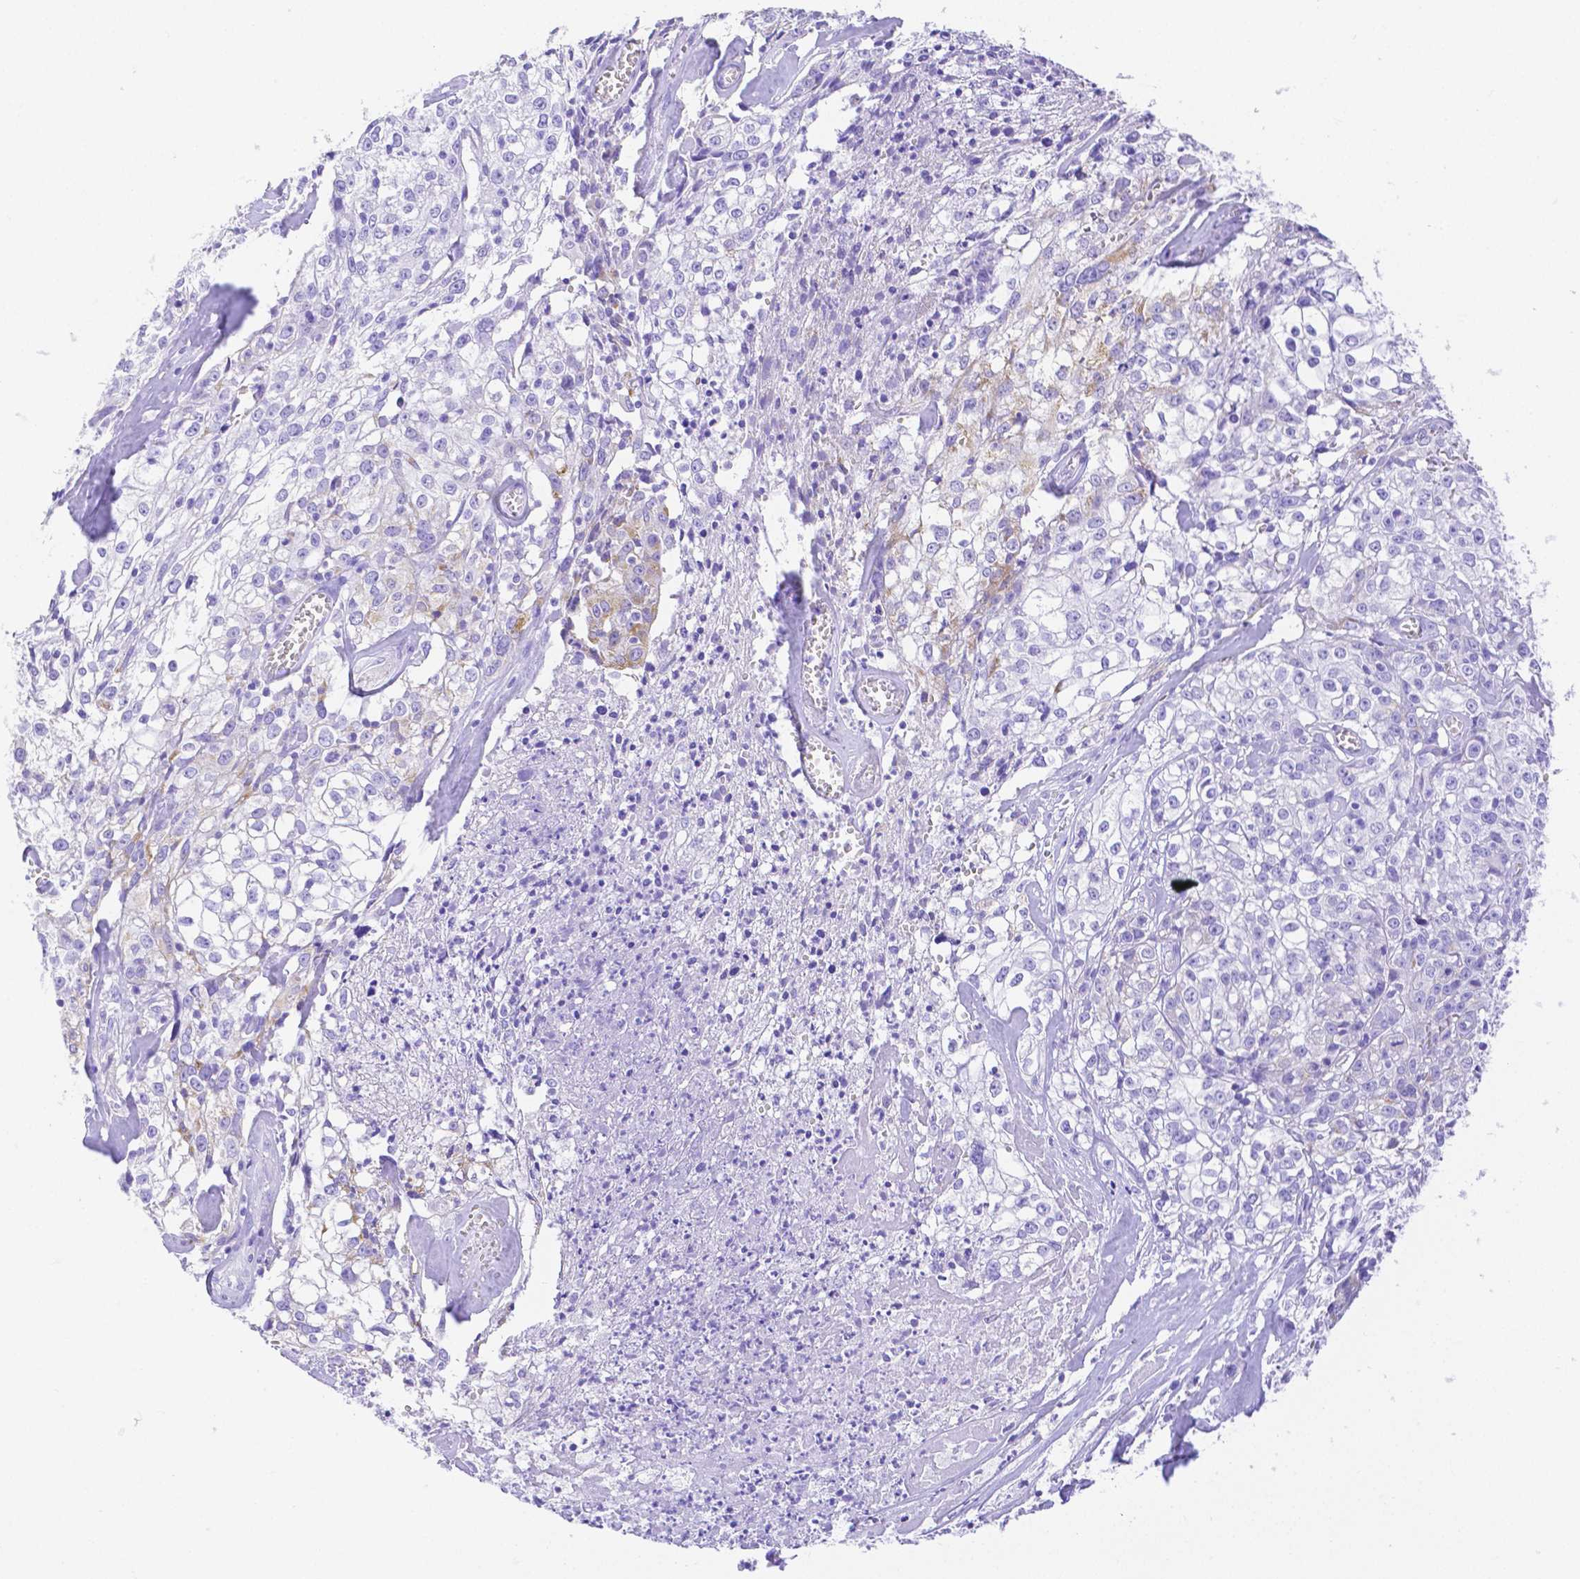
{"staining": {"intensity": "negative", "quantity": "none", "location": "none"}, "tissue": "cervical cancer", "cell_type": "Tumor cells", "image_type": "cancer", "snomed": [{"axis": "morphology", "description": "Squamous cell carcinoma, NOS"}, {"axis": "topography", "description": "Cervix"}], "caption": "Tumor cells show no significant positivity in cervical cancer (squamous cell carcinoma).", "gene": "SMR3A", "patient": {"sex": "female", "age": 85}}